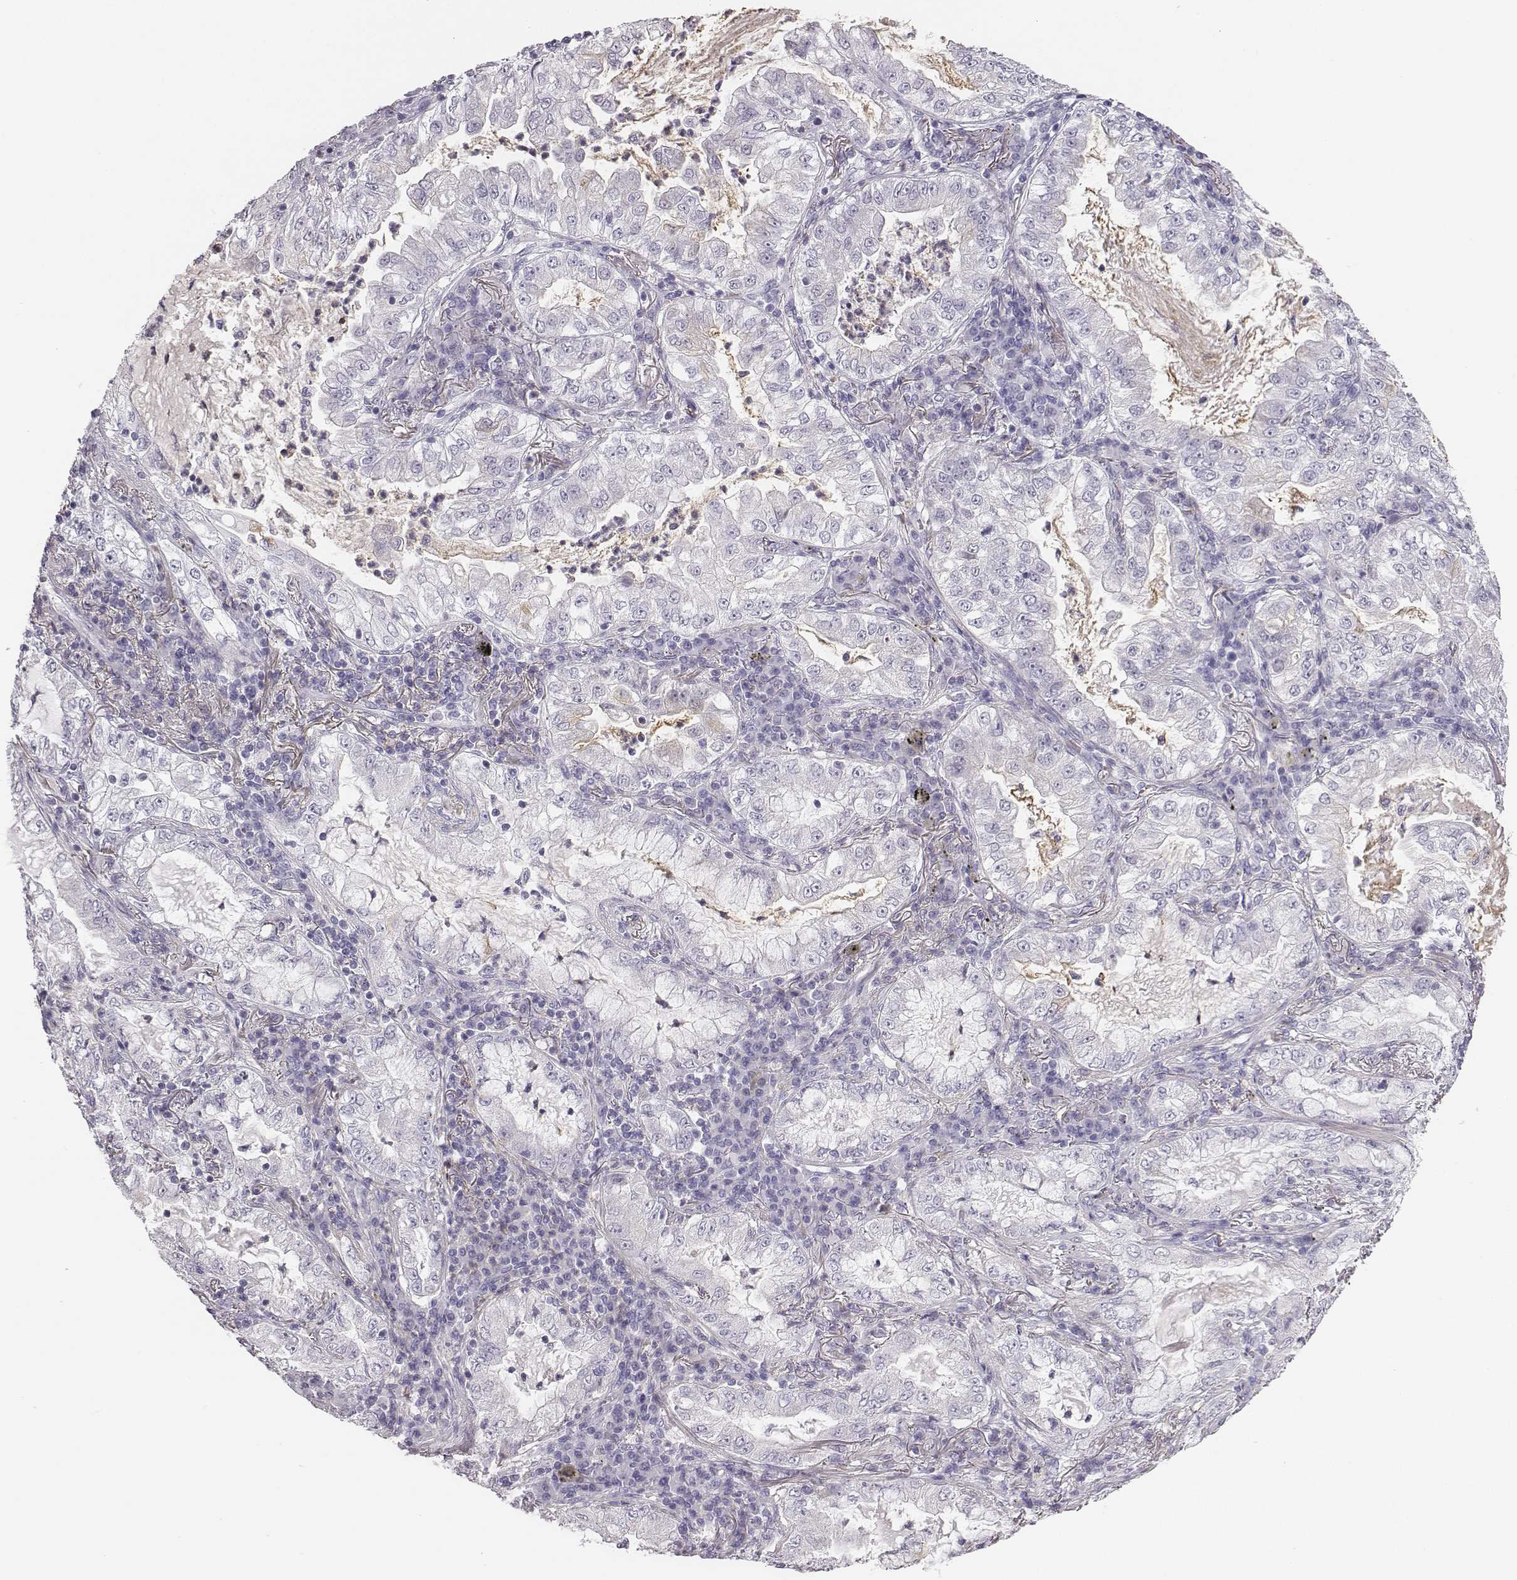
{"staining": {"intensity": "negative", "quantity": "none", "location": "none"}, "tissue": "lung cancer", "cell_type": "Tumor cells", "image_type": "cancer", "snomed": [{"axis": "morphology", "description": "Adenocarcinoma, NOS"}, {"axis": "topography", "description": "Lung"}], "caption": "Human lung adenocarcinoma stained for a protein using immunohistochemistry (IHC) shows no expression in tumor cells.", "gene": "ADAM7", "patient": {"sex": "female", "age": 73}}